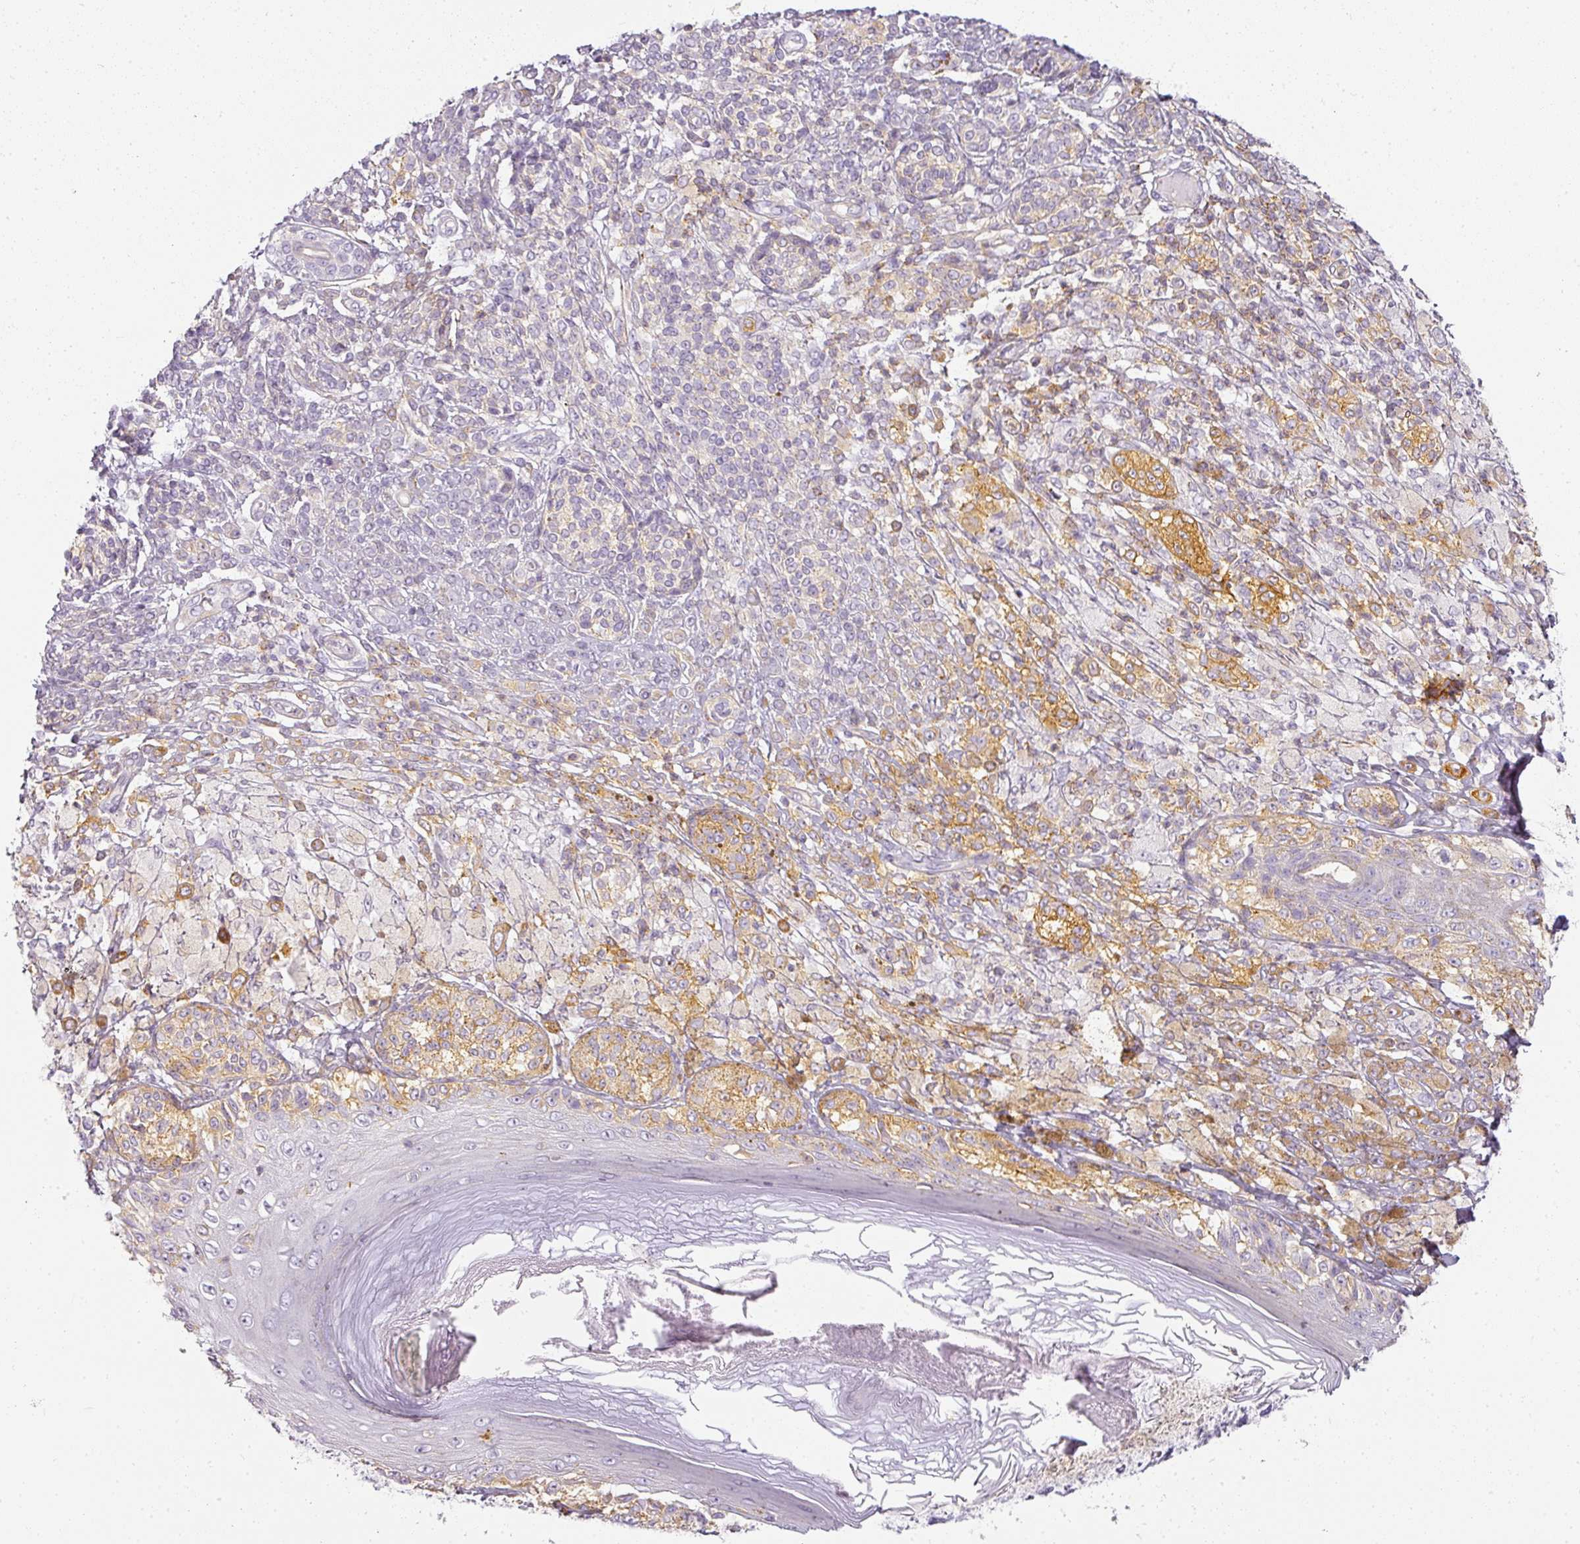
{"staining": {"intensity": "moderate", "quantity": "25%-75%", "location": "cytoplasmic/membranous"}, "tissue": "melanoma", "cell_type": "Tumor cells", "image_type": "cancer", "snomed": [{"axis": "morphology", "description": "Malignant melanoma, NOS"}, {"axis": "topography", "description": "Skin"}], "caption": "Immunohistochemical staining of melanoma demonstrates medium levels of moderate cytoplasmic/membranous staining in about 25%-75% of tumor cells.", "gene": "TMEM42", "patient": {"sex": "male", "age": 42}}